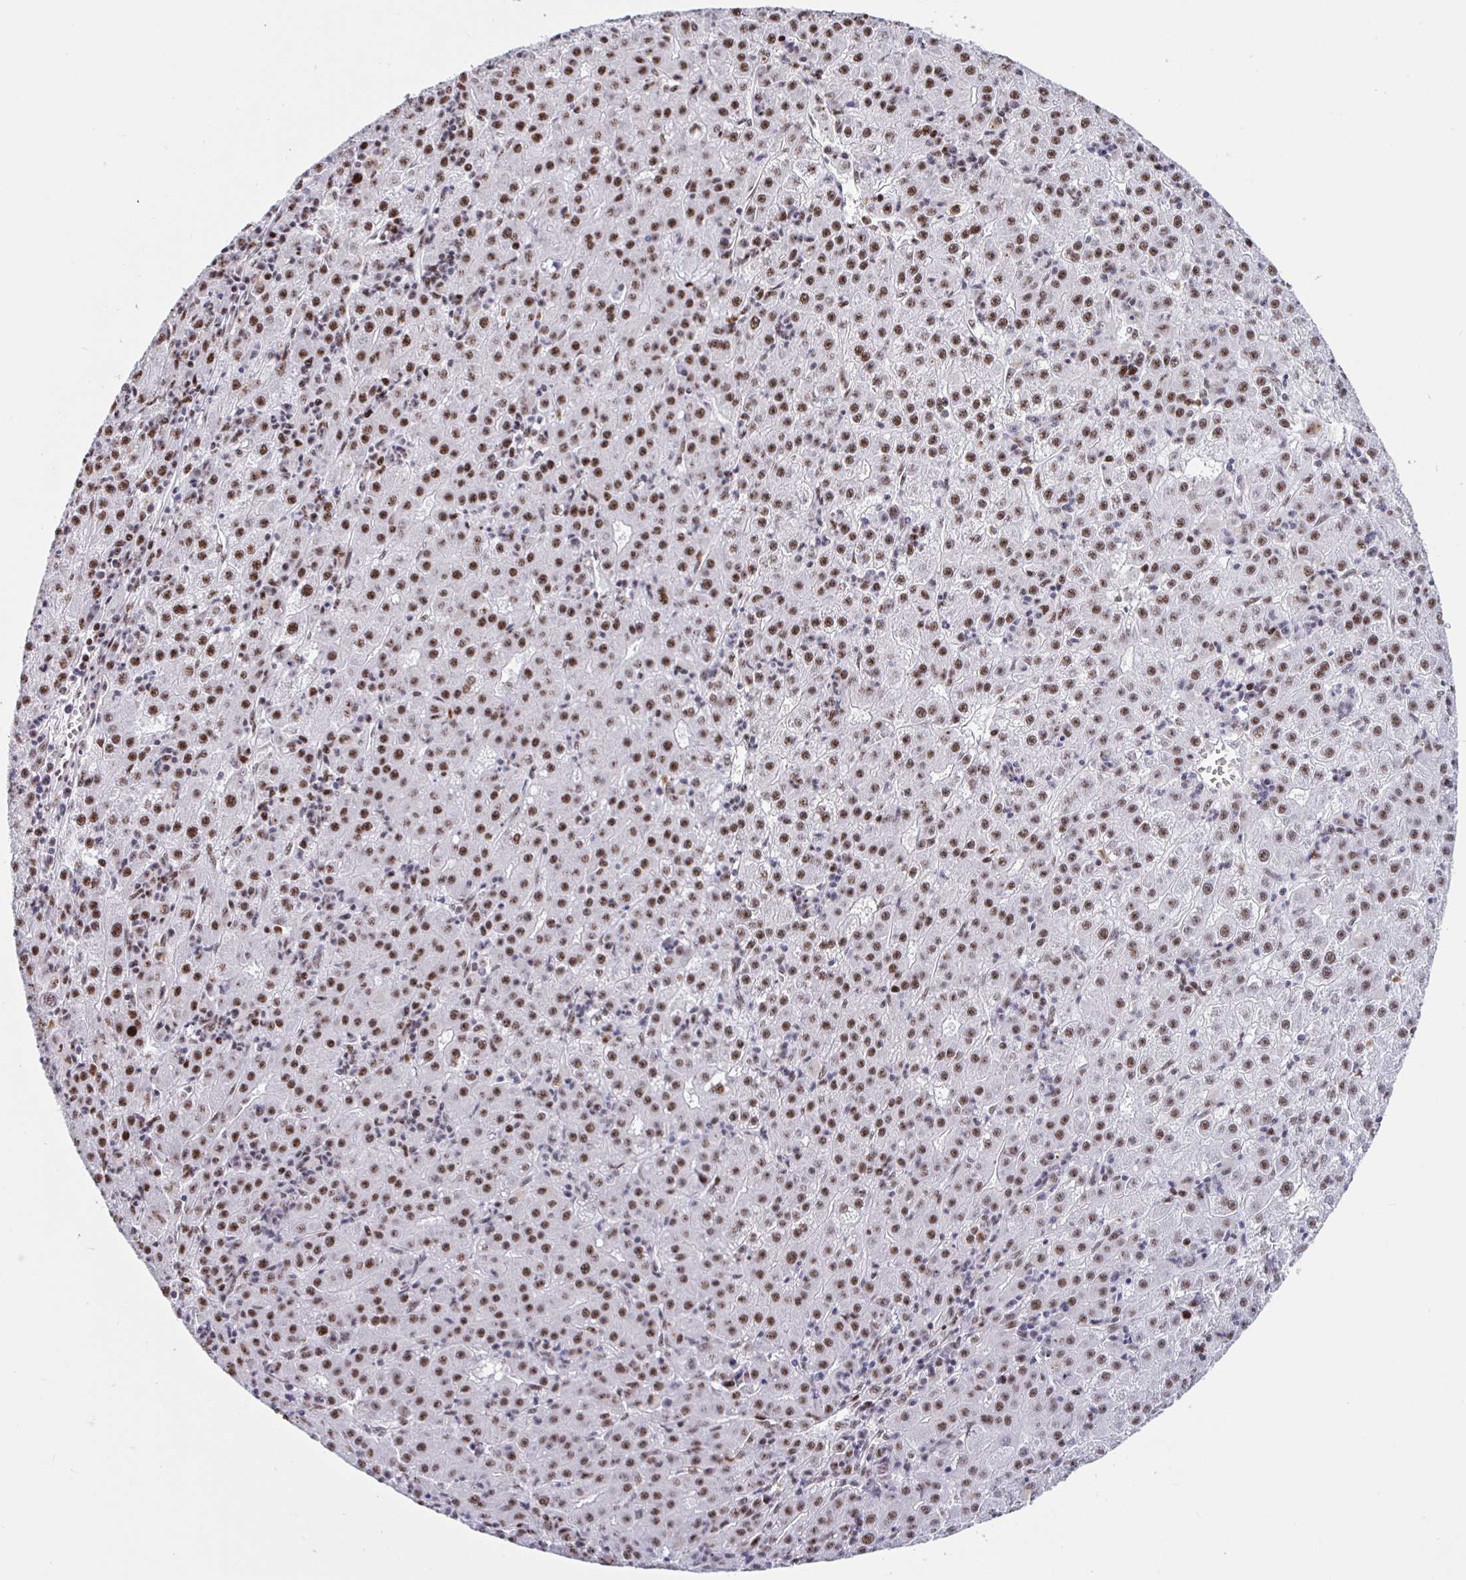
{"staining": {"intensity": "moderate", "quantity": ">75%", "location": "nuclear"}, "tissue": "liver cancer", "cell_type": "Tumor cells", "image_type": "cancer", "snomed": [{"axis": "morphology", "description": "Carcinoma, Hepatocellular, NOS"}, {"axis": "topography", "description": "Liver"}], "caption": "Human liver cancer (hepatocellular carcinoma) stained with a brown dye reveals moderate nuclear positive positivity in about >75% of tumor cells.", "gene": "SETD5", "patient": {"sex": "male", "age": 76}}